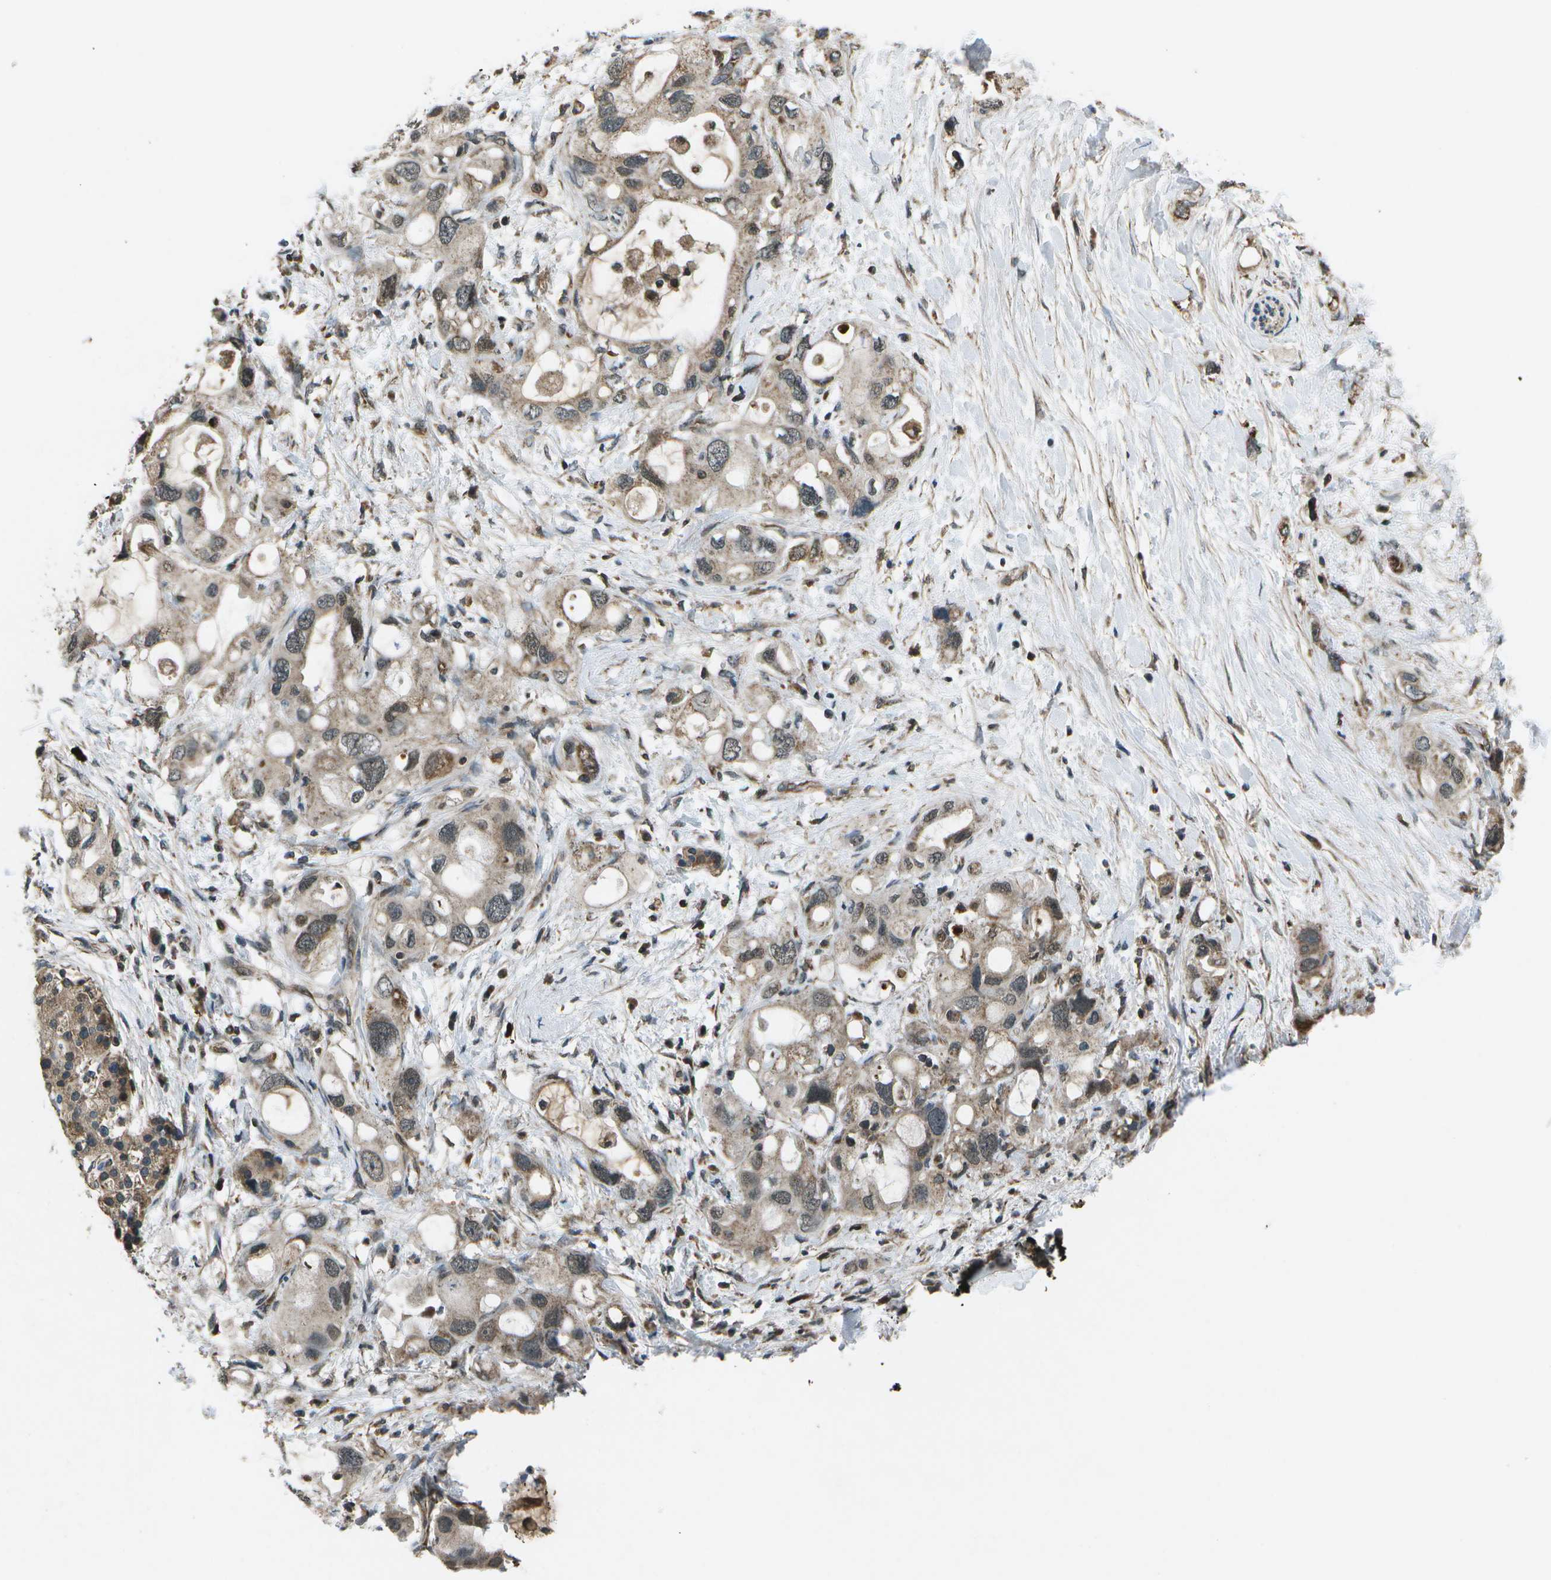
{"staining": {"intensity": "weak", "quantity": ">75%", "location": "cytoplasmic/membranous,nuclear"}, "tissue": "pancreatic cancer", "cell_type": "Tumor cells", "image_type": "cancer", "snomed": [{"axis": "morphology", "description": "Adenocarcinoma, NOS"}, {"axis": "topography", "description": "Pancreas"}], "caption": "Immunohistochemistry (IHC) (DAB) staining of human pancreatic cancer (adenocarcinoma) demonstrates weak cytoplasmic/membranous and nuclear protein staining in approximately >75% of tumor cells.", "gene": "EIF2AK1", "patient": {"sex": "female", "age": 56}}